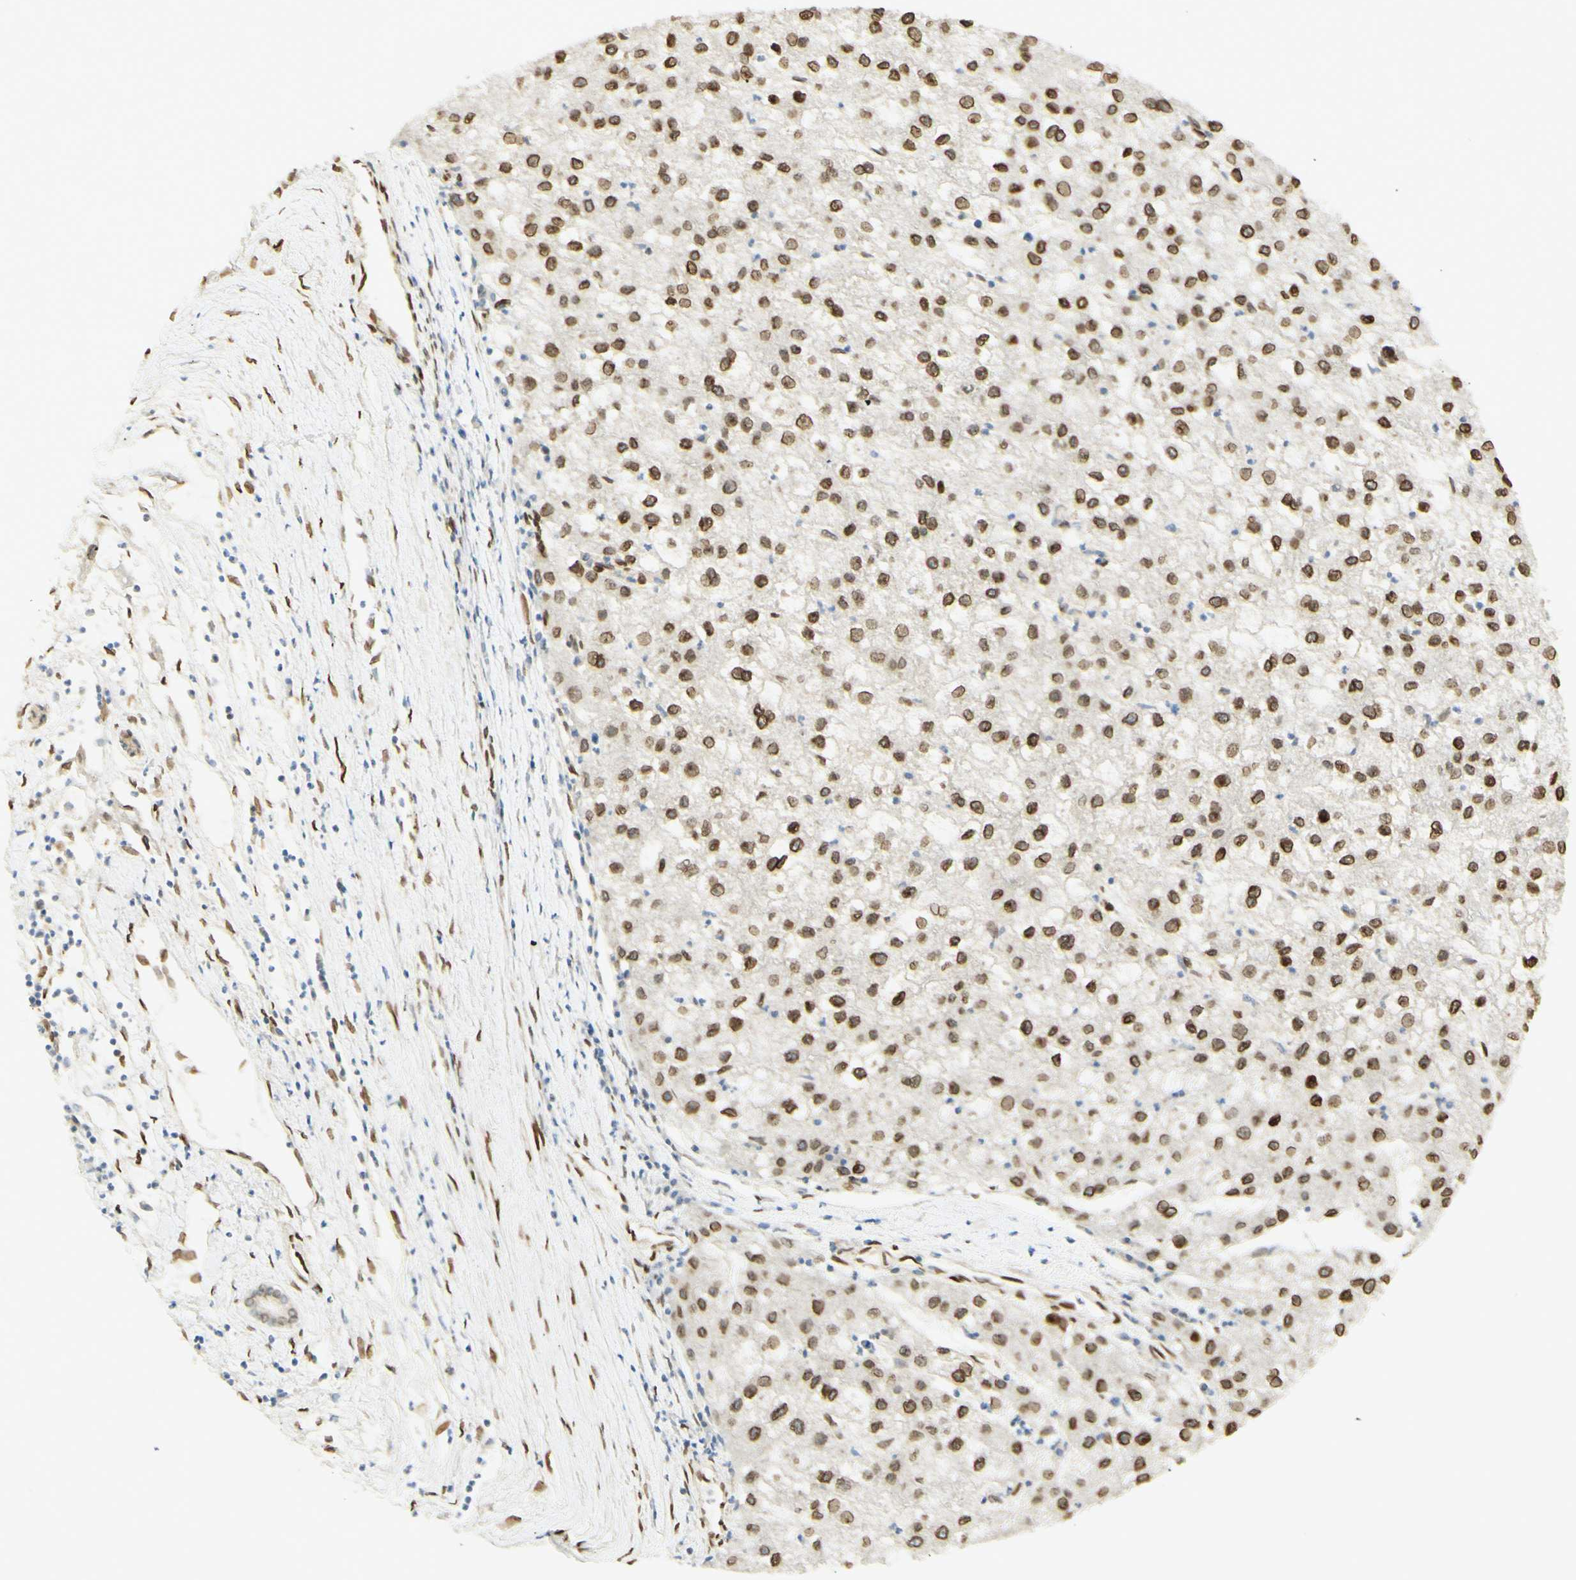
{"staining": {"intensity": "strong", "quantity": ">75%", "location": "cytoplasmic/membranous,nuclear"}, "tissue": "liver cancer", "cell_type": "Tumor cells", "image_type": "cancer", "snomed": [{"axis": "morphology", "description": "Carcinoma, Hepatocellular, NOS"}, {"axis": "topography", "description": "Liver"}], "caption": "Protein expression analysis of liver cancer reveals strong cytoplasmic/membranous and nuclear expression in about >75% of tumor cells.", "gene": "E2F1", "patient": {"sex": "male", "age": 72}}